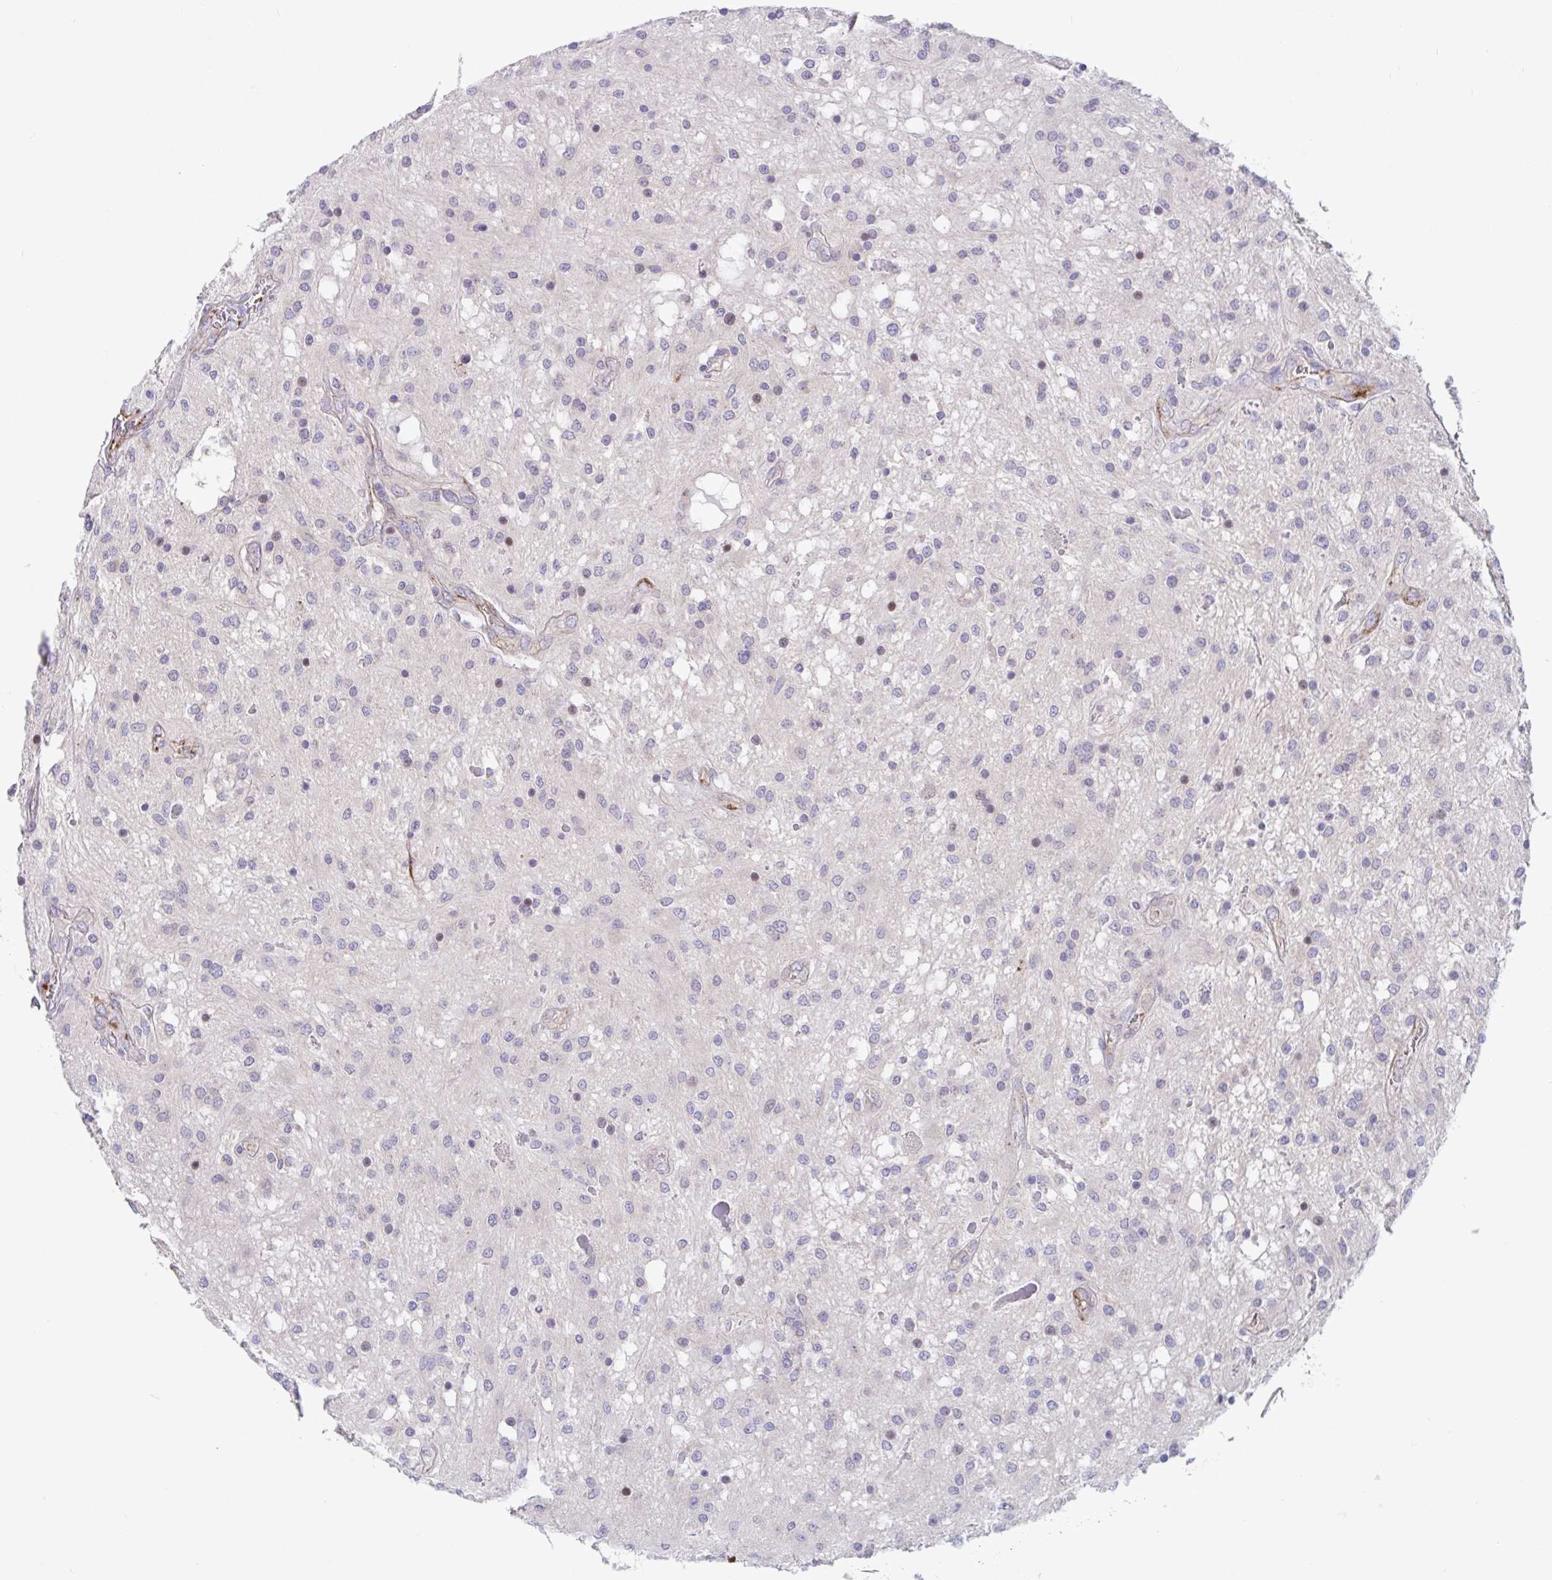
{"staining": {"intensity": "negative", "quantity": "none", "location": "none"}, "tissue": "glioma", "cell_type": "Tumor cells", "image_type": "cancer", "snomed": [{"axis": "morphology", "description": "Glioma, malignant, Low grade"}, {"axis": "topography", "description": "Cerebellum"}], "caption": "This is a photomicrograph of IHC staining of low-grade glioma (malignant), which shows no staining in tumor cells.", "gene": "IL37", "patient": {"sex": "female", "age": 14}}